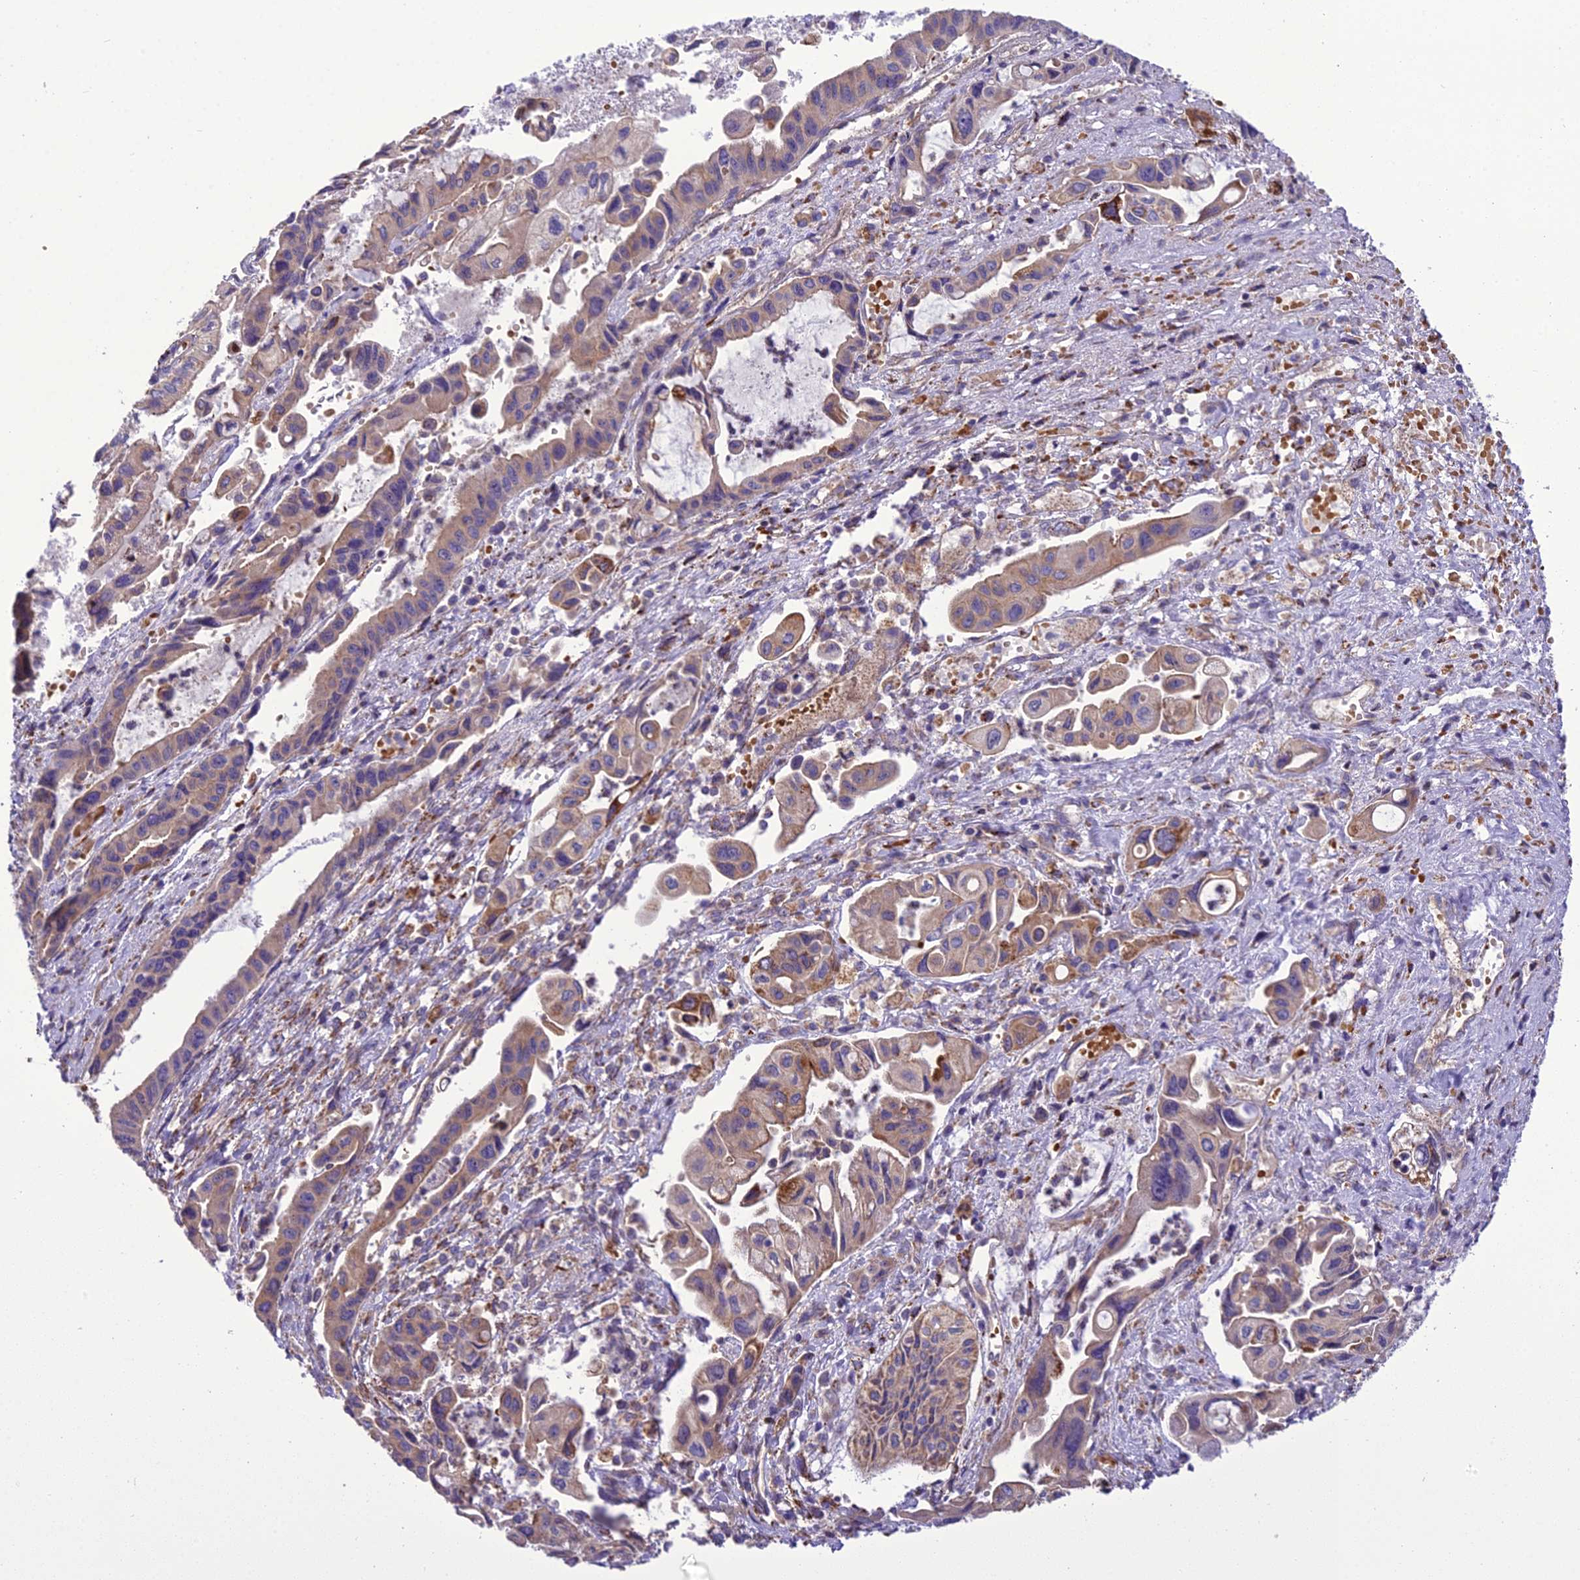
{"staining": {"intensity": "moderate", "quantity": ">75%", "location": "cytoplasmic/membranous"}, "tissue": "pancreatic cancer", "cell_type": "Tumor cells", "image_type": "cancer", "snomed": [{"axis": "morphology", "description": "Adenocarcinoma, NOS"}, {"axis": "topography", "description": "Pancreas"}], "caption": "This histopathology image displays immunohistochemistry (IHC) staining of human pancreatic adenocarcinoma, with medium moderate cytoplasmic/membranous positivity in about >75% of tumor cells.", "gene": "TBC1D24", "patient": {"sex": "female", "age": 50}}